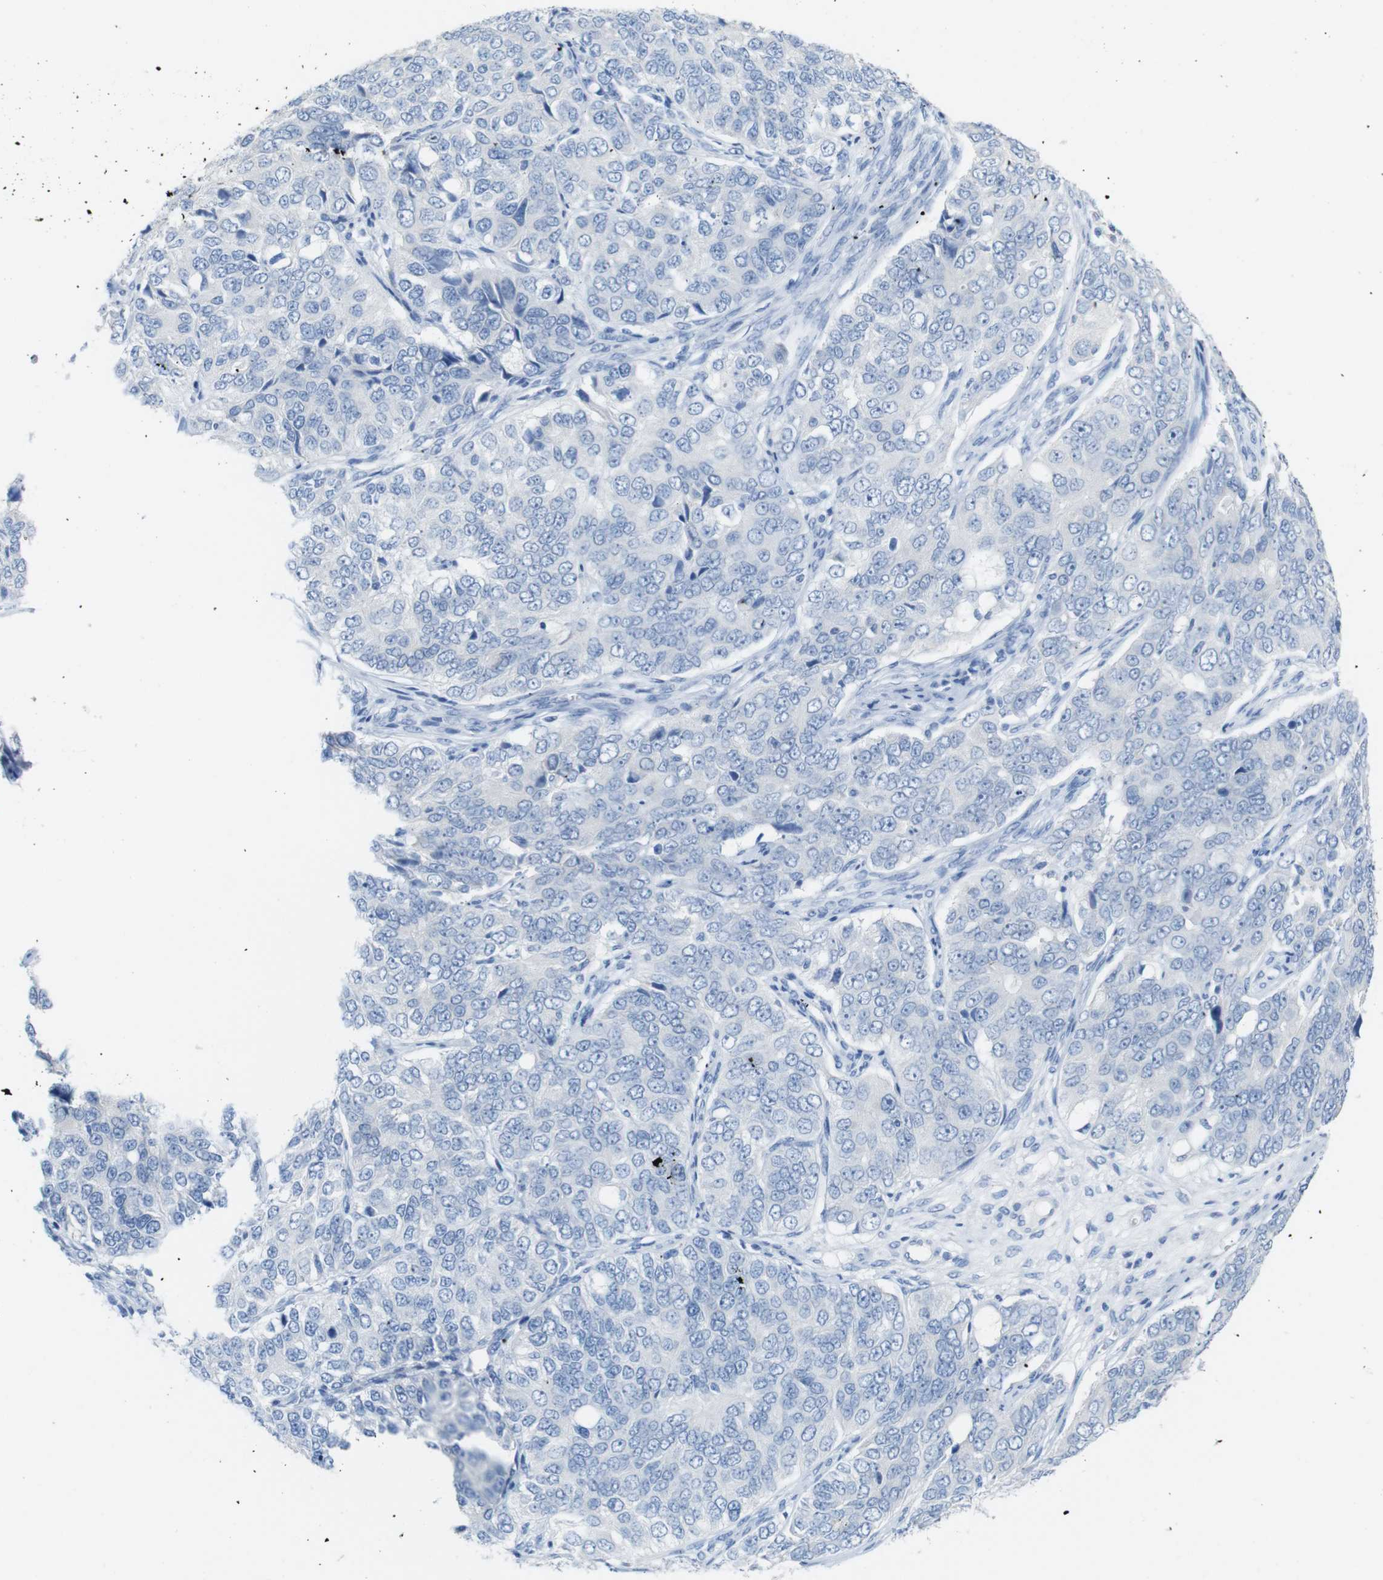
{"staining": {"intensity": "negative", "quantity": "none", "location": "none"}, "tissue": "ovarian cancer", "cell_type": "Tumor cells", "image_type": "cancer", "snomed": [{"axis": "morphology", "description": "Carcinoma, endometroid"}, {"axis": "topography", "description": "Ovary"}], "caption": "Histopathology image shows no protein positivity in tumor cells of ovarian cancer tissue.", "gene": "LAG3", "patient": {"sex": "female", "age": 51}}